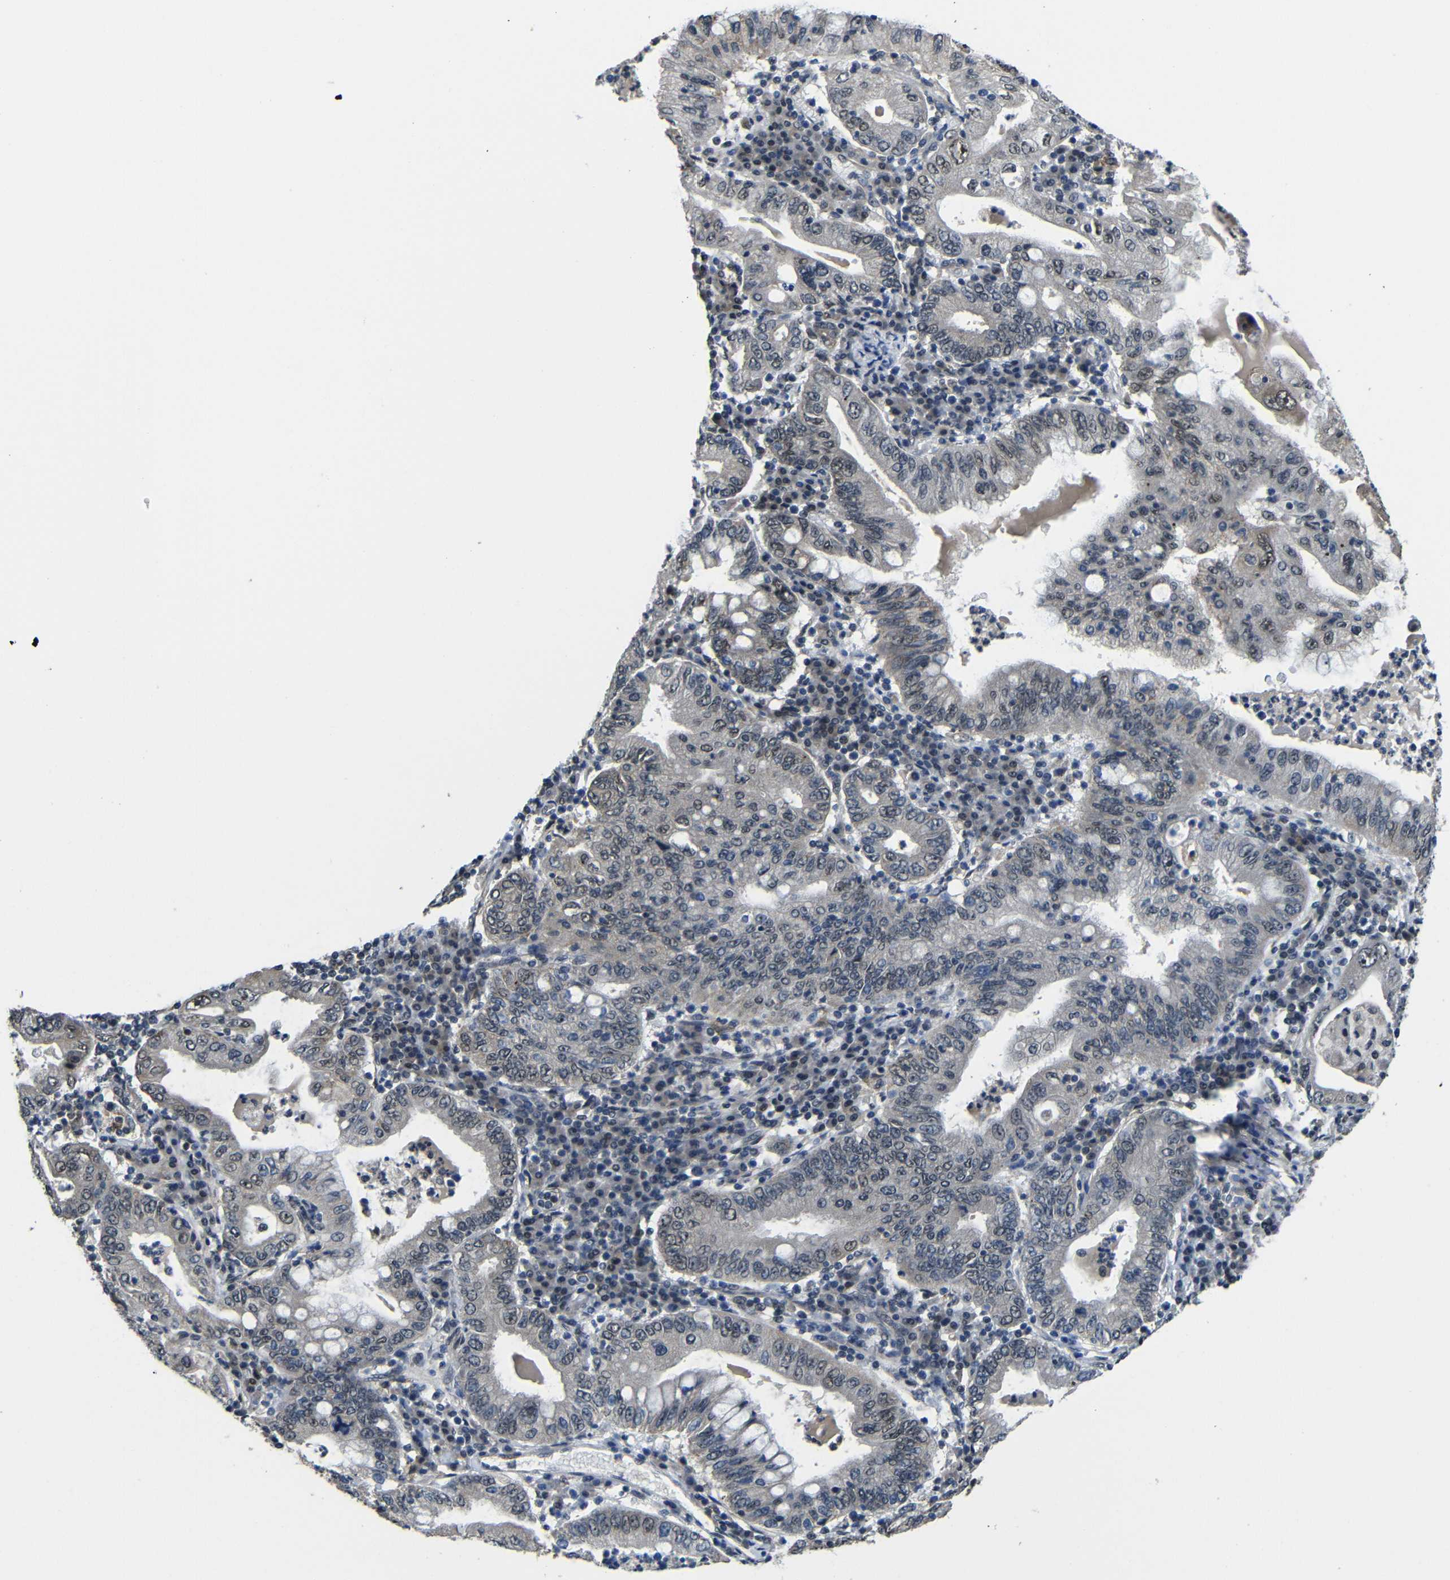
{"staining": {"intensity": "negative", "quantity": "none", "location": "none"}, "tissue": "stomach cancer", "cell_type": "Tumor cells", "image_type": "cancer", "snomed": [{"axis": "morphology", "description": "Normal tissue, NOS"}, {"axis": "morphology", "description": "Adenocarcinoma, NOS"}, {"axis": "topography", "description": "Esophagus"}, {"axis": "topography", "description": "Stomach, upper"}, {"axis": "topography", "description": "Peripheral nerve tissue"}], "caption": "An immunohistochemistry (IHC) histopathology image of adenocarcinoma (stomach) is shown. There is no staining in tumor cells of adenocarcinoma (stomach).", "gene": "FAM172A", "patient": {"sex": "male", "age": 62}}